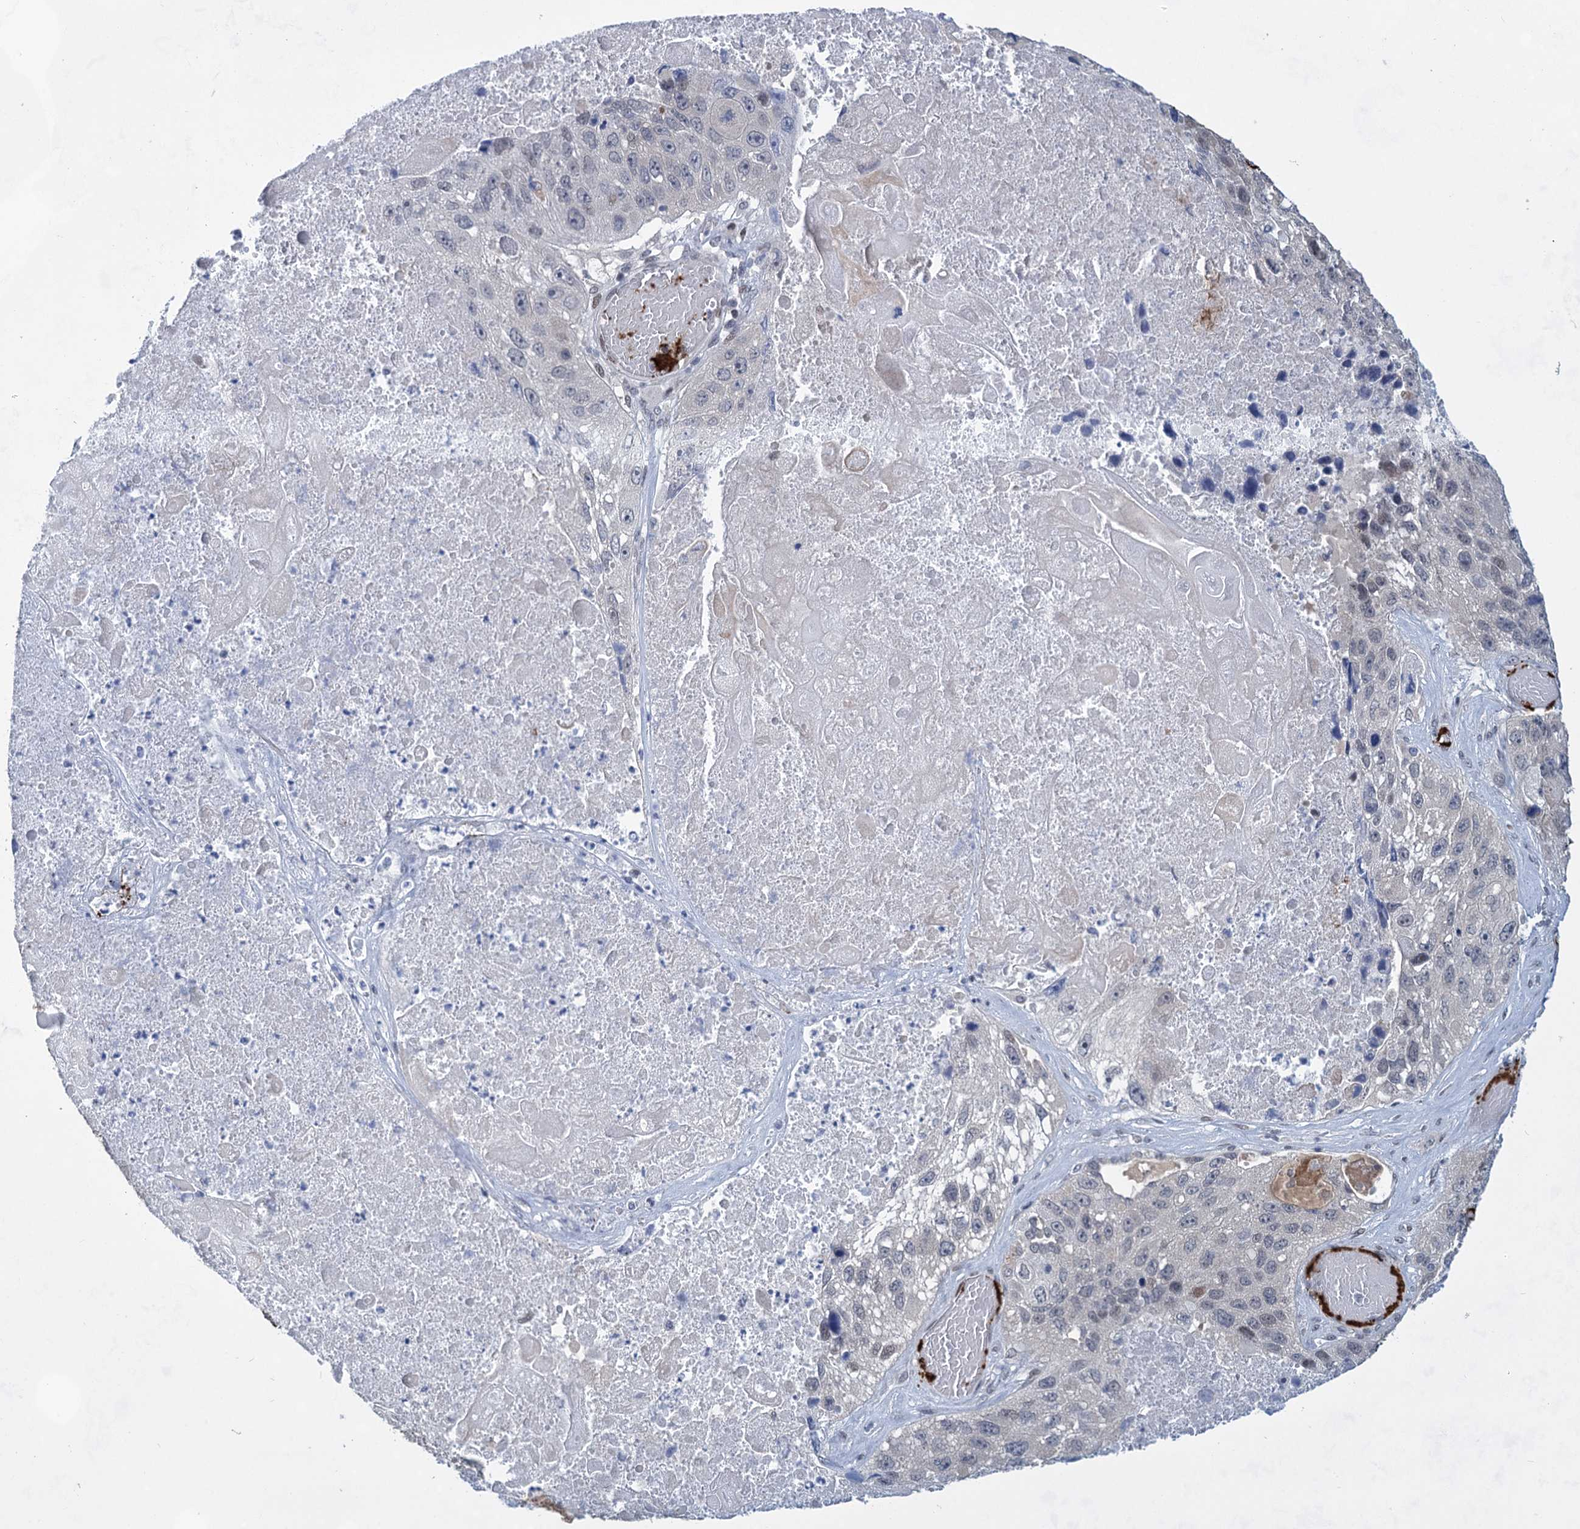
{"staining": {"intensity": "negative", "quantity": "none", "location": "none"}, "tissue": "lung cancer", "cell_type": "Tumor cells", "image_type": "cancer", "snomed": [{"axis": "morphology", "description": "Squamous cell carcinoma, NOS"}, {"axis": "topography", "description": "Lung"}], "caption": "This is an immunohistochemistry (IHC) histopathology image of human lung cancer (squamous cell carcinoma). There is no positivity in tumor cells.", "gene": "MON2", "patient": {"sex": "male", "age": 61}}